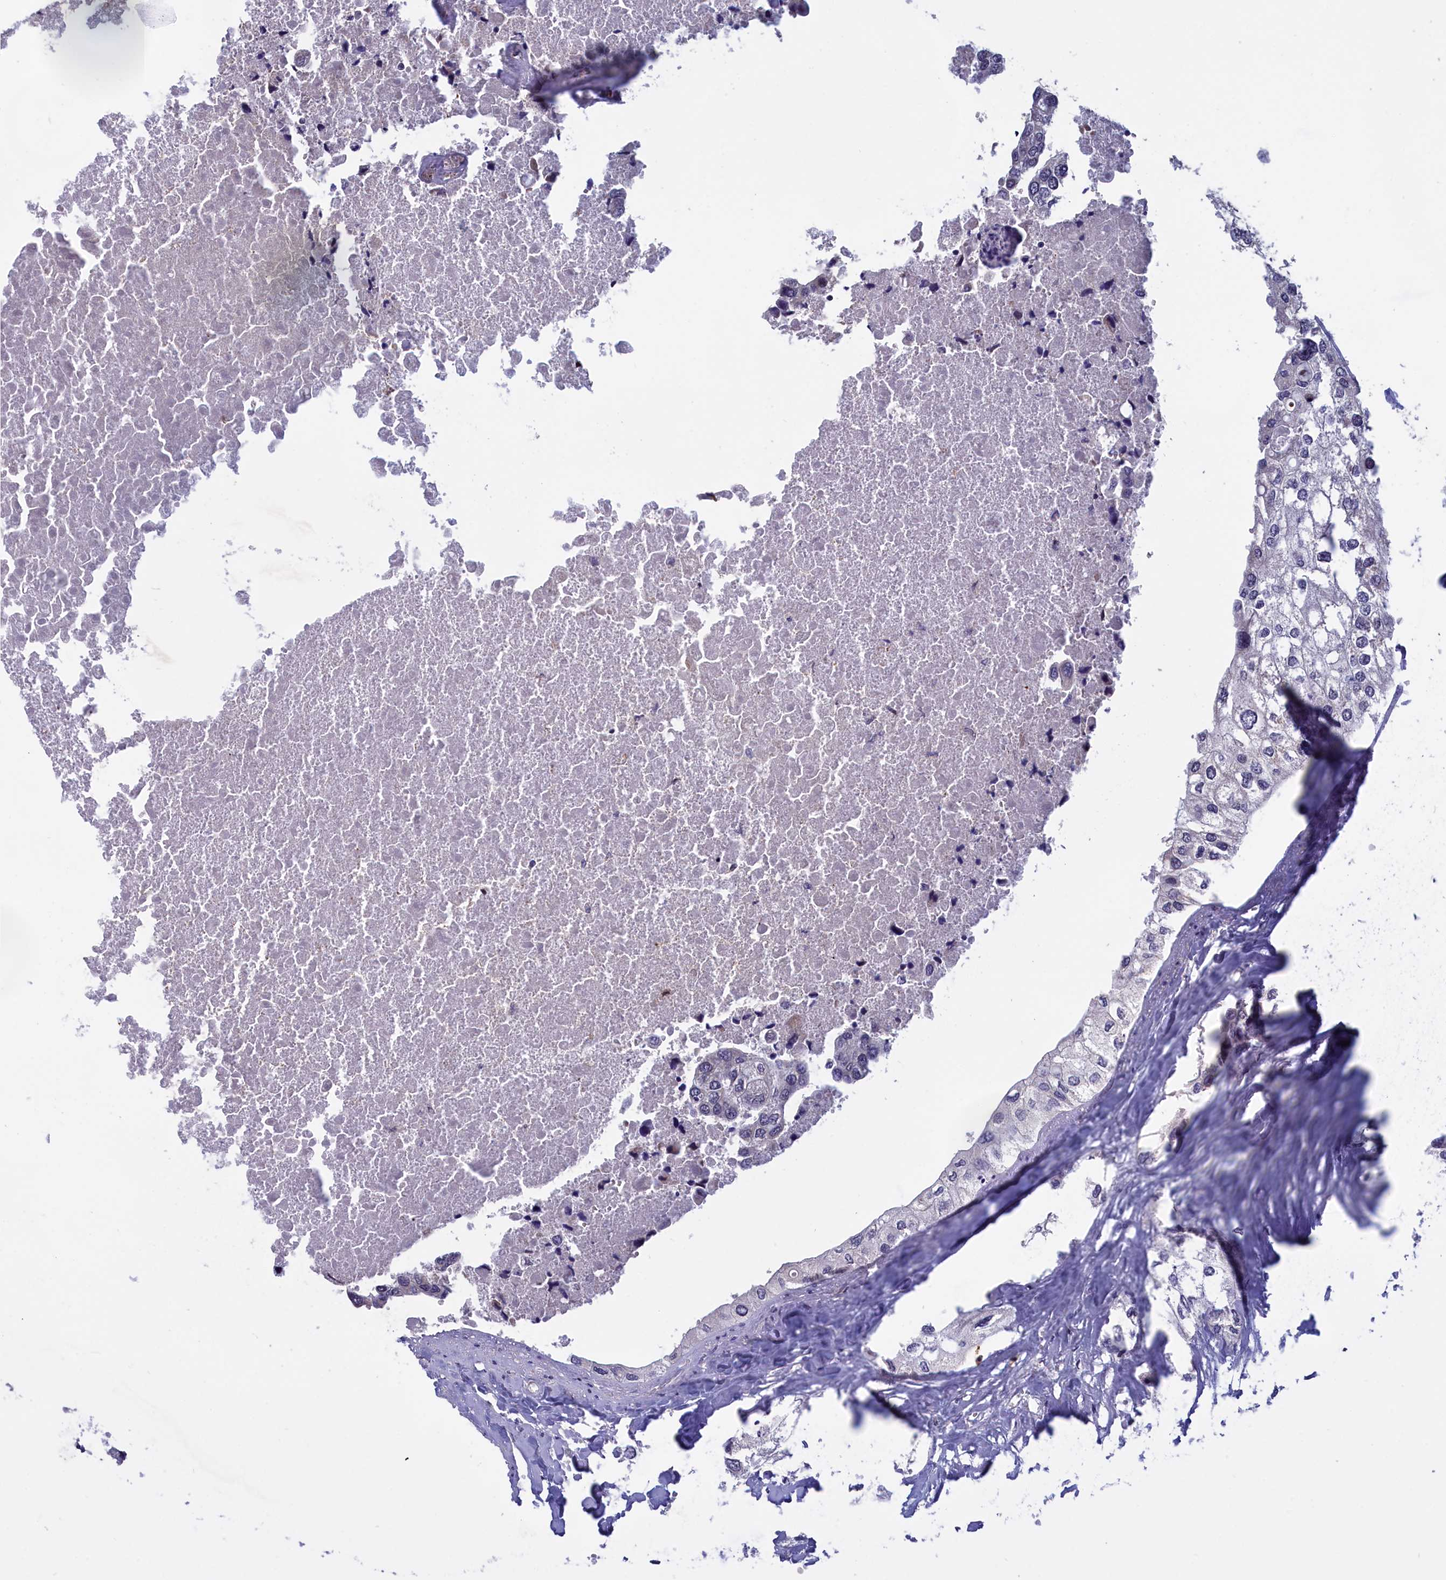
{"staining": {"intensity": "negative", "quantity": "none", "location": "none"}, "tissue": "urothelial cancer", "cell_type": "Tumor cells", "image_type": "cancer", "snomed": [{"axis": "morphology", "description": "Urothelial carcinoma, High grade"}, {"axis": "topography", "description": "Urinary bladder"}], "caption": "The photomicrograph reveals no staining of tumor cells in urothelial carcinoma (high-grade).", "gene": "EPB41L4B", "patient": {"sex": "male", "age": 64}}